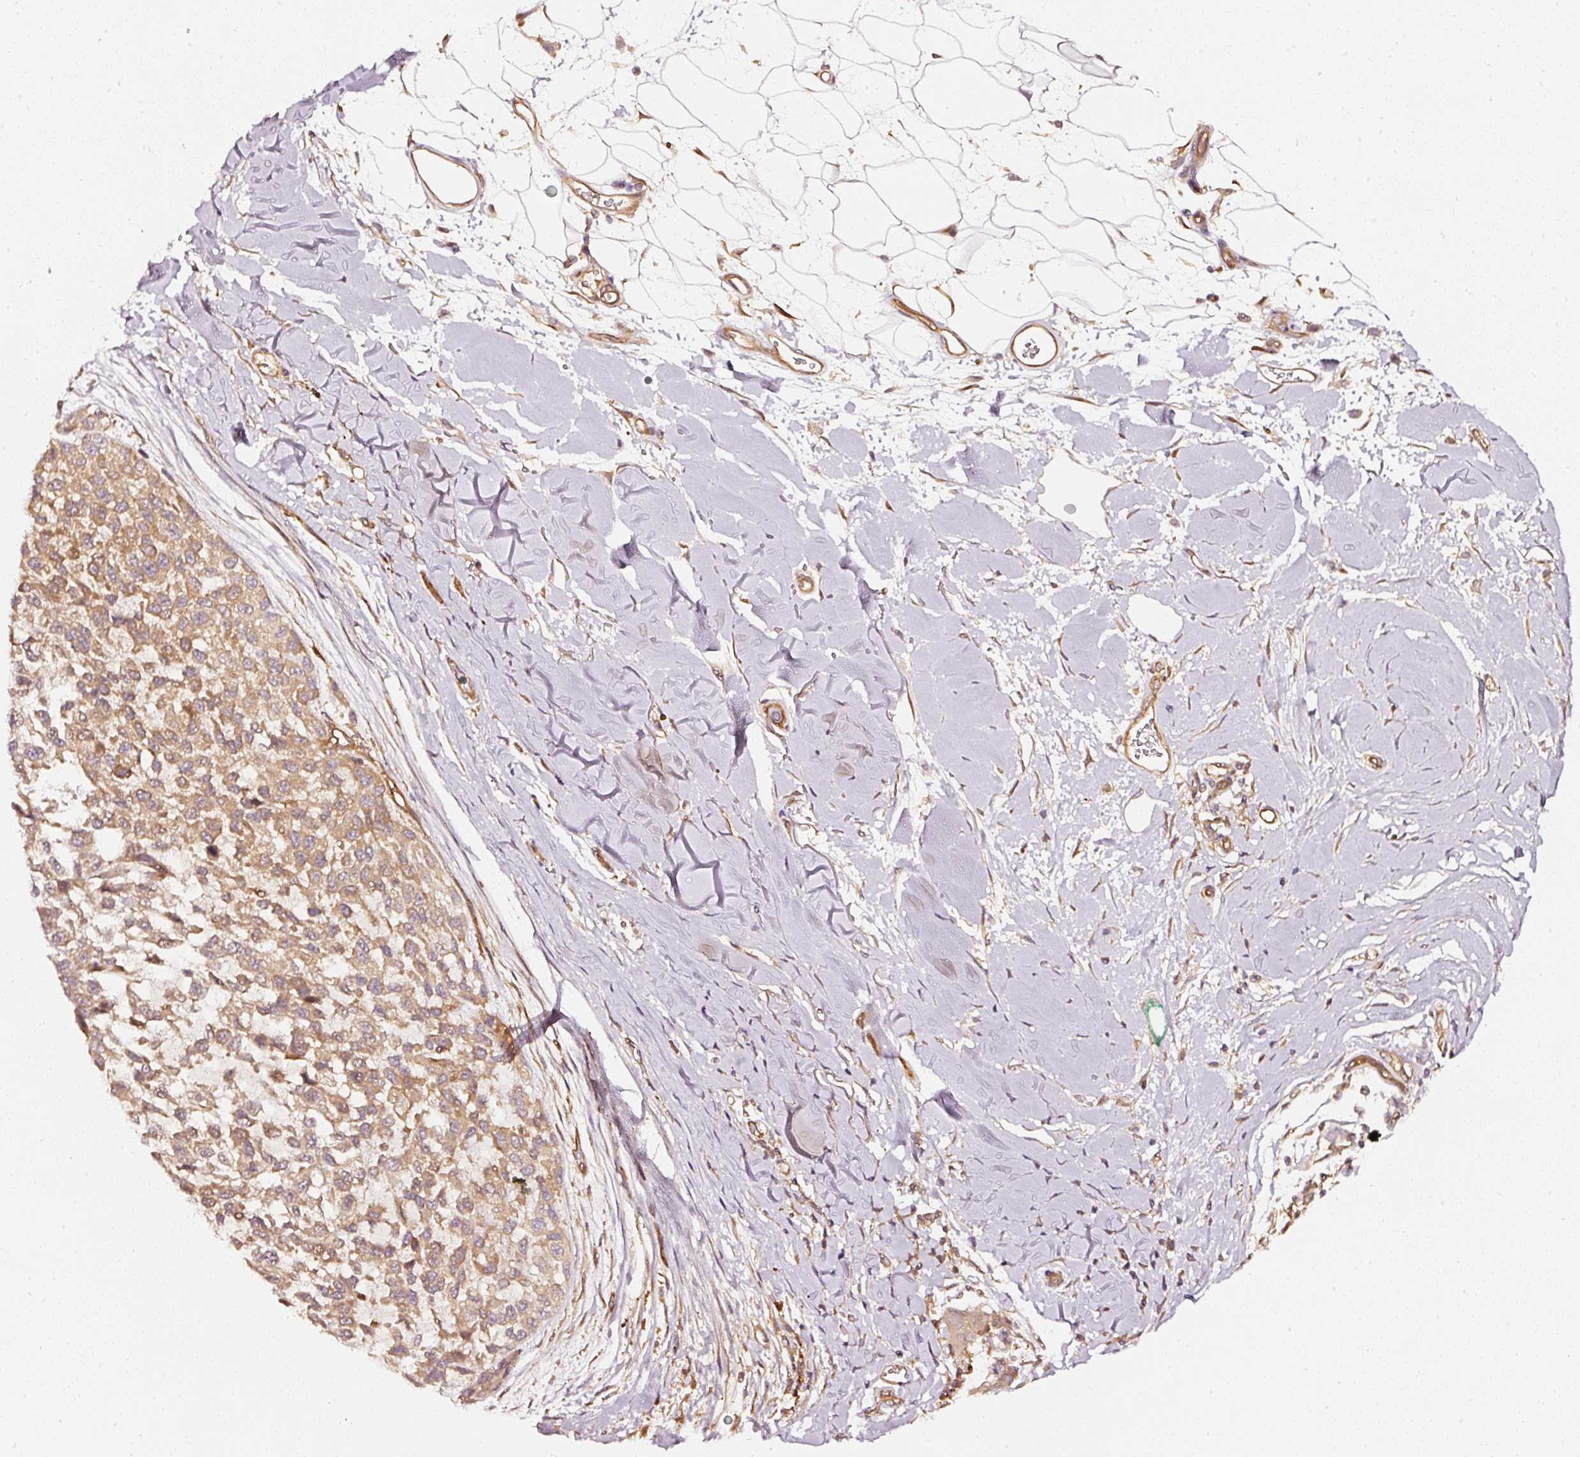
{"staining": {"intensity": "moderate", "quantity": "25%-75%", "location": "cytoplasmic/membranous"}, "tissue": "melanoma", "cell_type": "Tumor cells", "image_type": "cancer", "snomed": [{"axis": "morphology", "description": "Malignant melanoma, NOS"}, {"axis": "topography", "description": "Skin"}], "caption": "A medium amount of moderate cytoplasmic/membranous staining is appreciated in about 25%-75% of tumor cells in malignant melanoma tissue.", "gene": "ASMTL", "patient": {"sex": "male", "age": 62}}